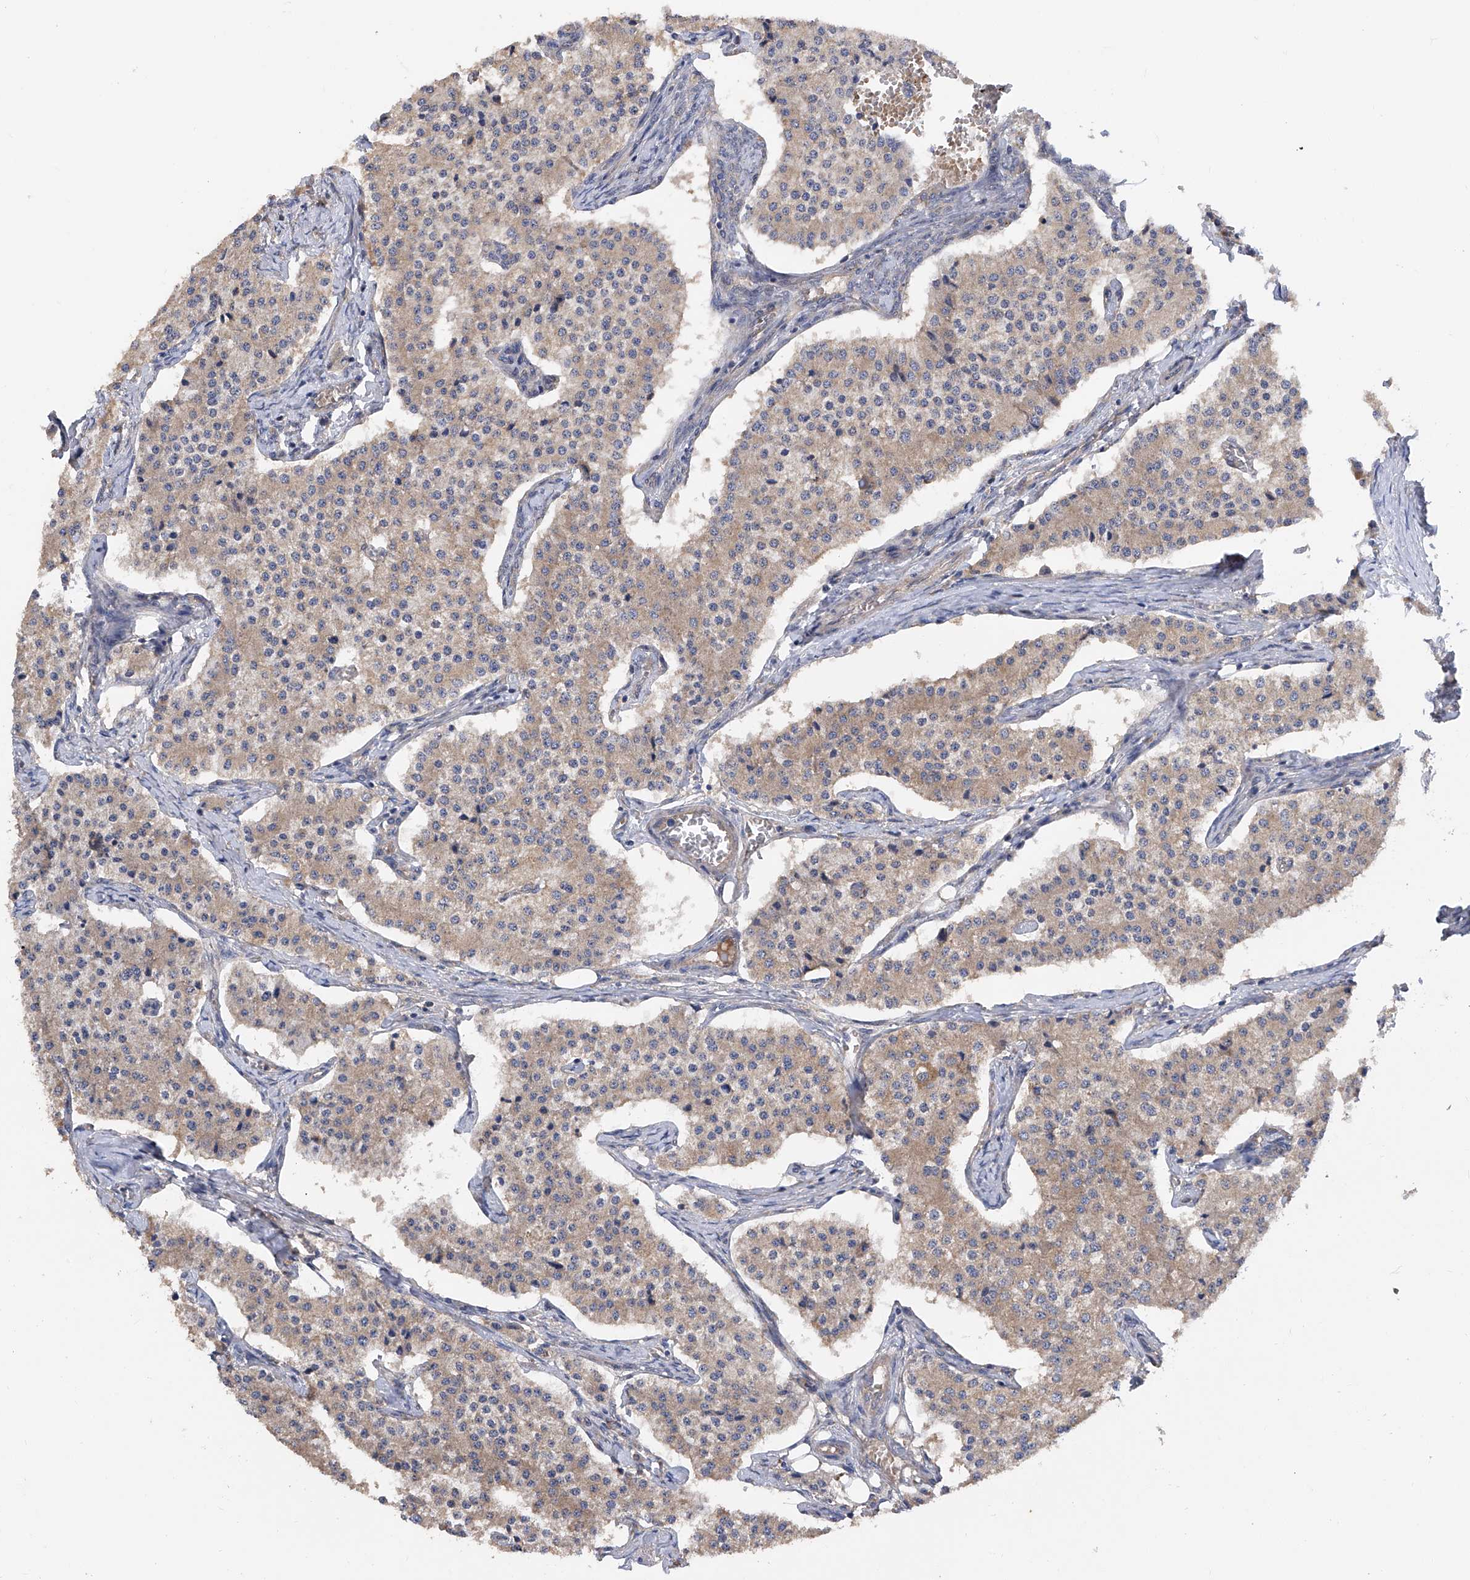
{"staining": {"intensity": "weak", "quantity": "25%-75%", "location": "cytoplasmic/membranous"}, "tissue": "carcinoid", "cell_type": "Tumor cells", "image_type": "cancer", "snomed": [{"axis": "morphology", "description": "Carcinoid, malignant, NOS"}, {"axis": "topography", "description": "Colon"}], "caption": "This image reveals immunohistochemistry (IHC) staining of carcinoid, with low weak cytoplasmic/membranous expression in about 25%-75% of tumor cells.", "gene": "PTK2", "patient": {"sex": "female", "age": 52}}